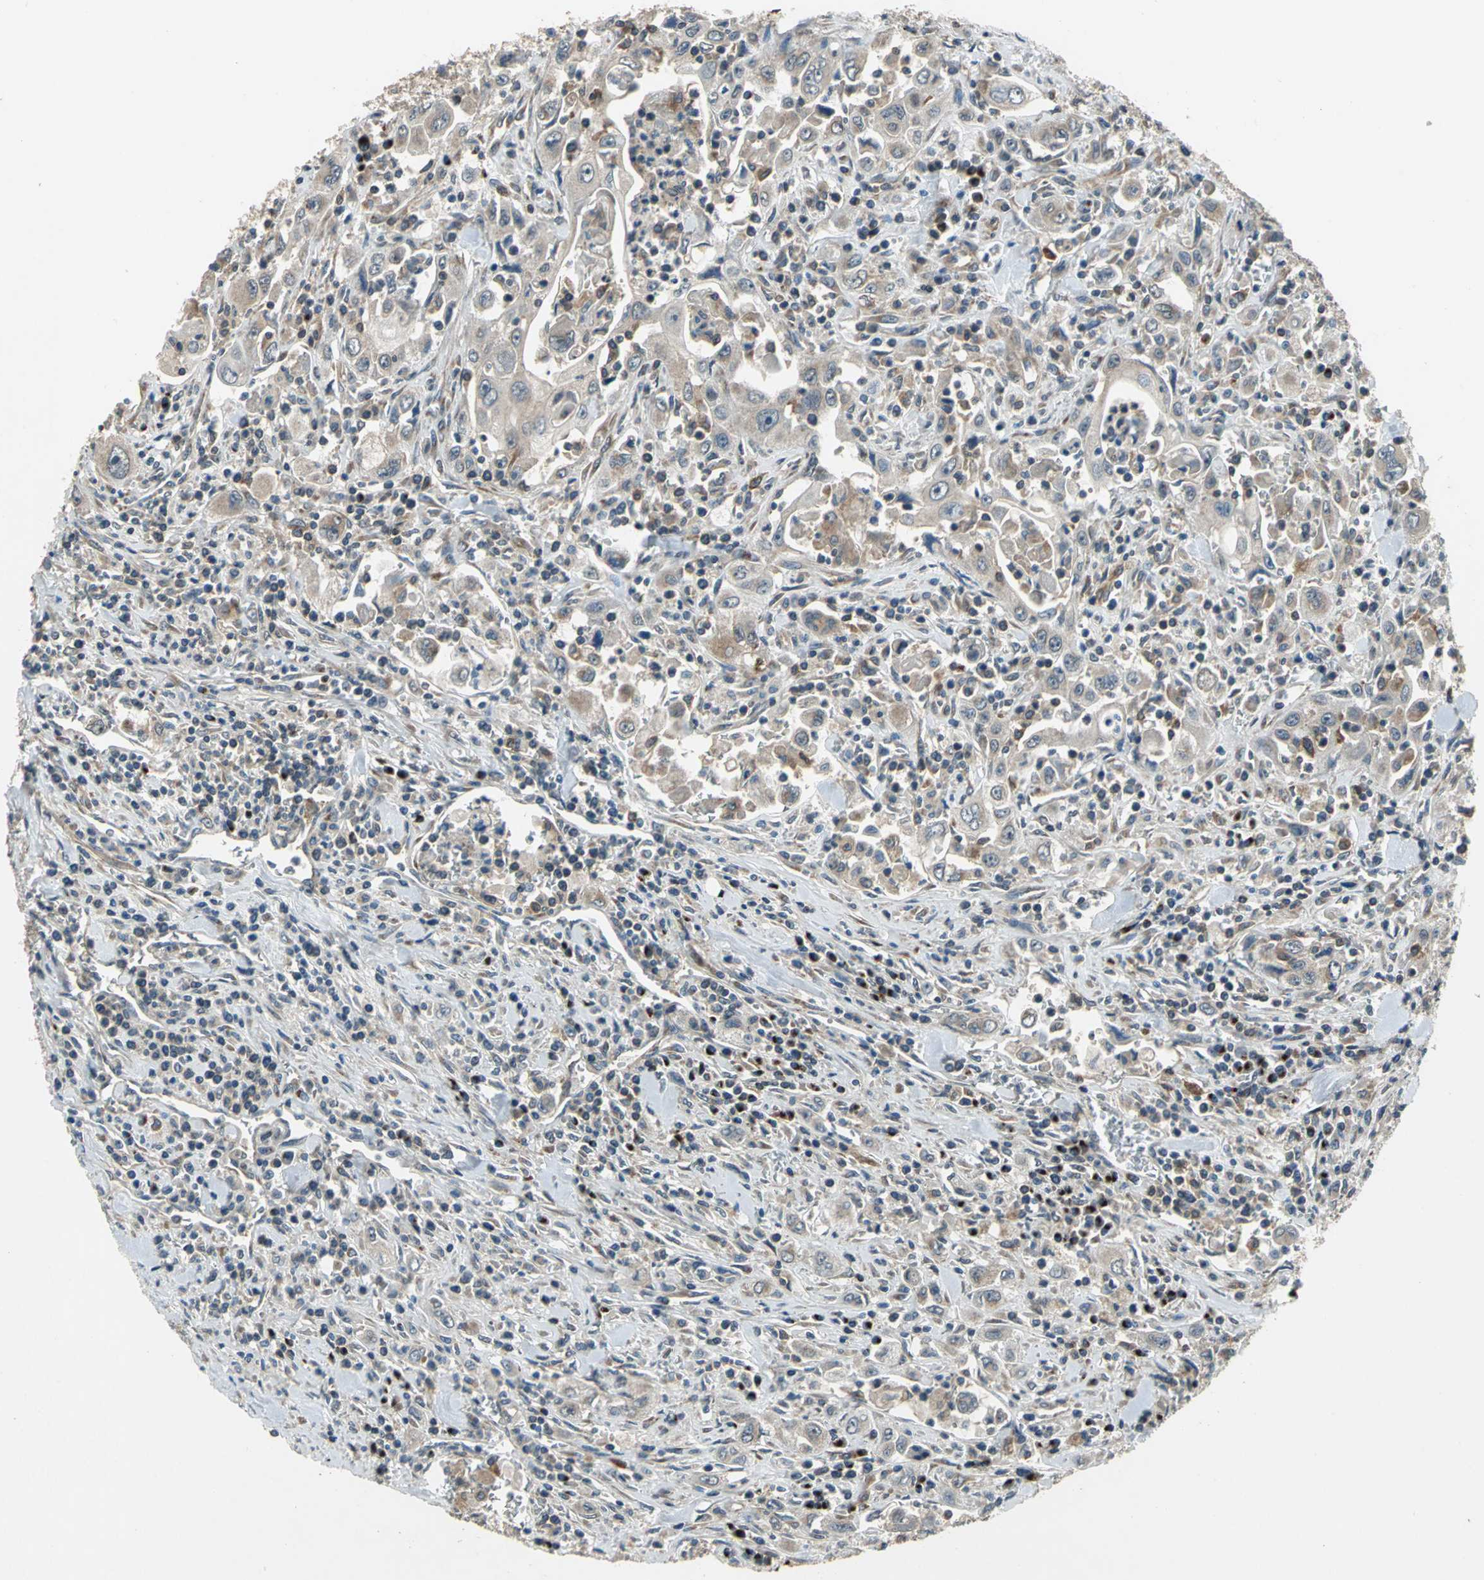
{"staining": {"intensity": "moderate", "quantity": ">75%", "location": "cytoplasmic/membranous"}, "tissue": "pancreatic cancer", "cell_type": "Tumor cells", "image_type": "cancer", "snomed": [{"axis": "morphology", "description": "Adenocarcinoma, NOS"}, {"axis": "topography", "description": "Pancreas"}], "caption": "Immunohistochemistry (IHC) of human pancreatic adenocarcinoma shows medium levels of moderate cytoplasmic/membranous positivity in approximately >75% of tumor cells.", "gene": "NFKBIE", "patient": {"sex": "male", "age": 70}}